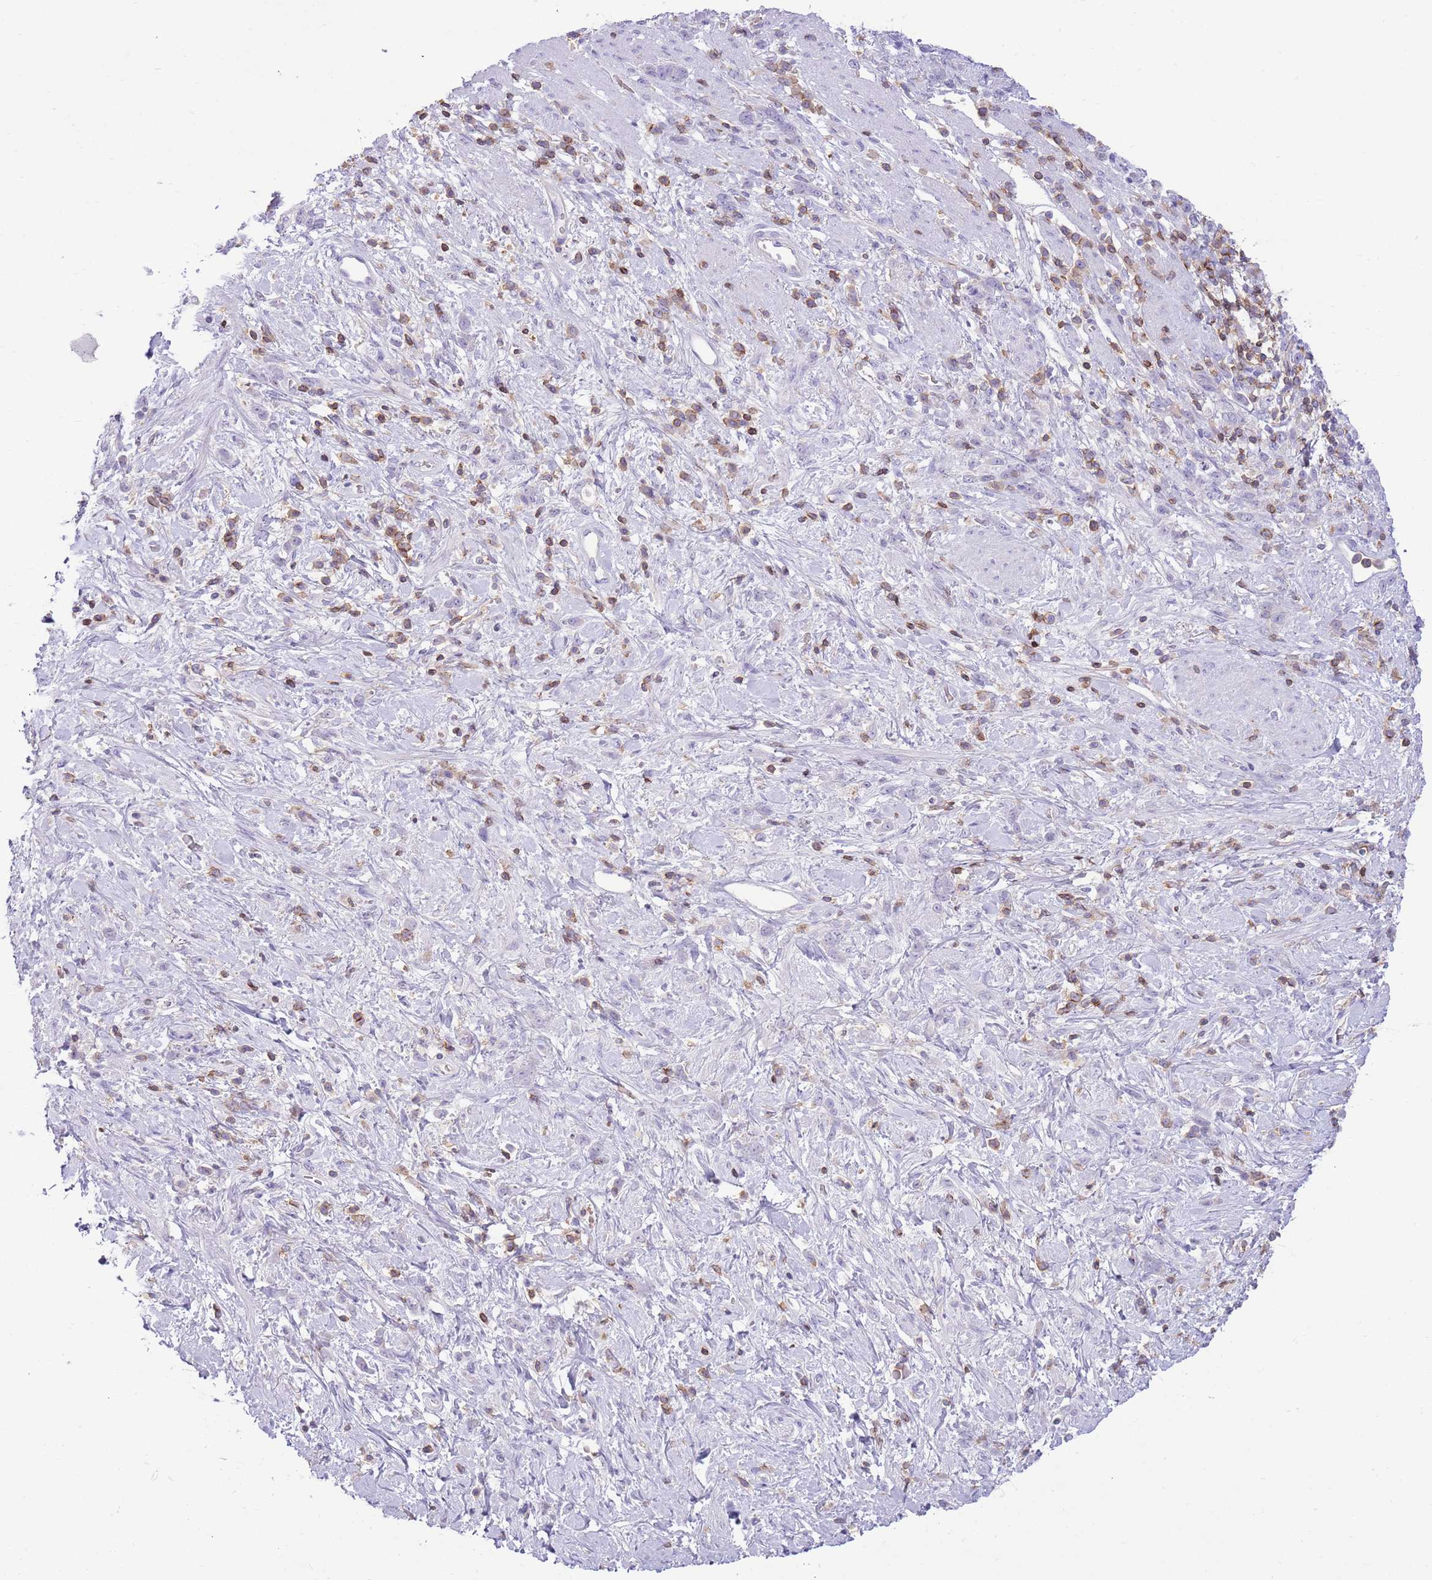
{"staining": {"intensity": "negative", "quantity": "none", "location": "none"}, "tissue": "stomach cancer", "cell_type": "Tumor cells", "image_type": "cancer", "snomed": [{"axis": "morphology", "description": "Adenocarcinoma, NOS"}, {"axis": "topography", "description": "Stomach"}], "caption": "This is a micrograph of IHC staining of adenocarcinoma (stomach), which shows no positivity in tumor cells. Nuclei are stained in blue.", "gene": "OR4Q3", "patient": {"sex": "female", "age": 60}}